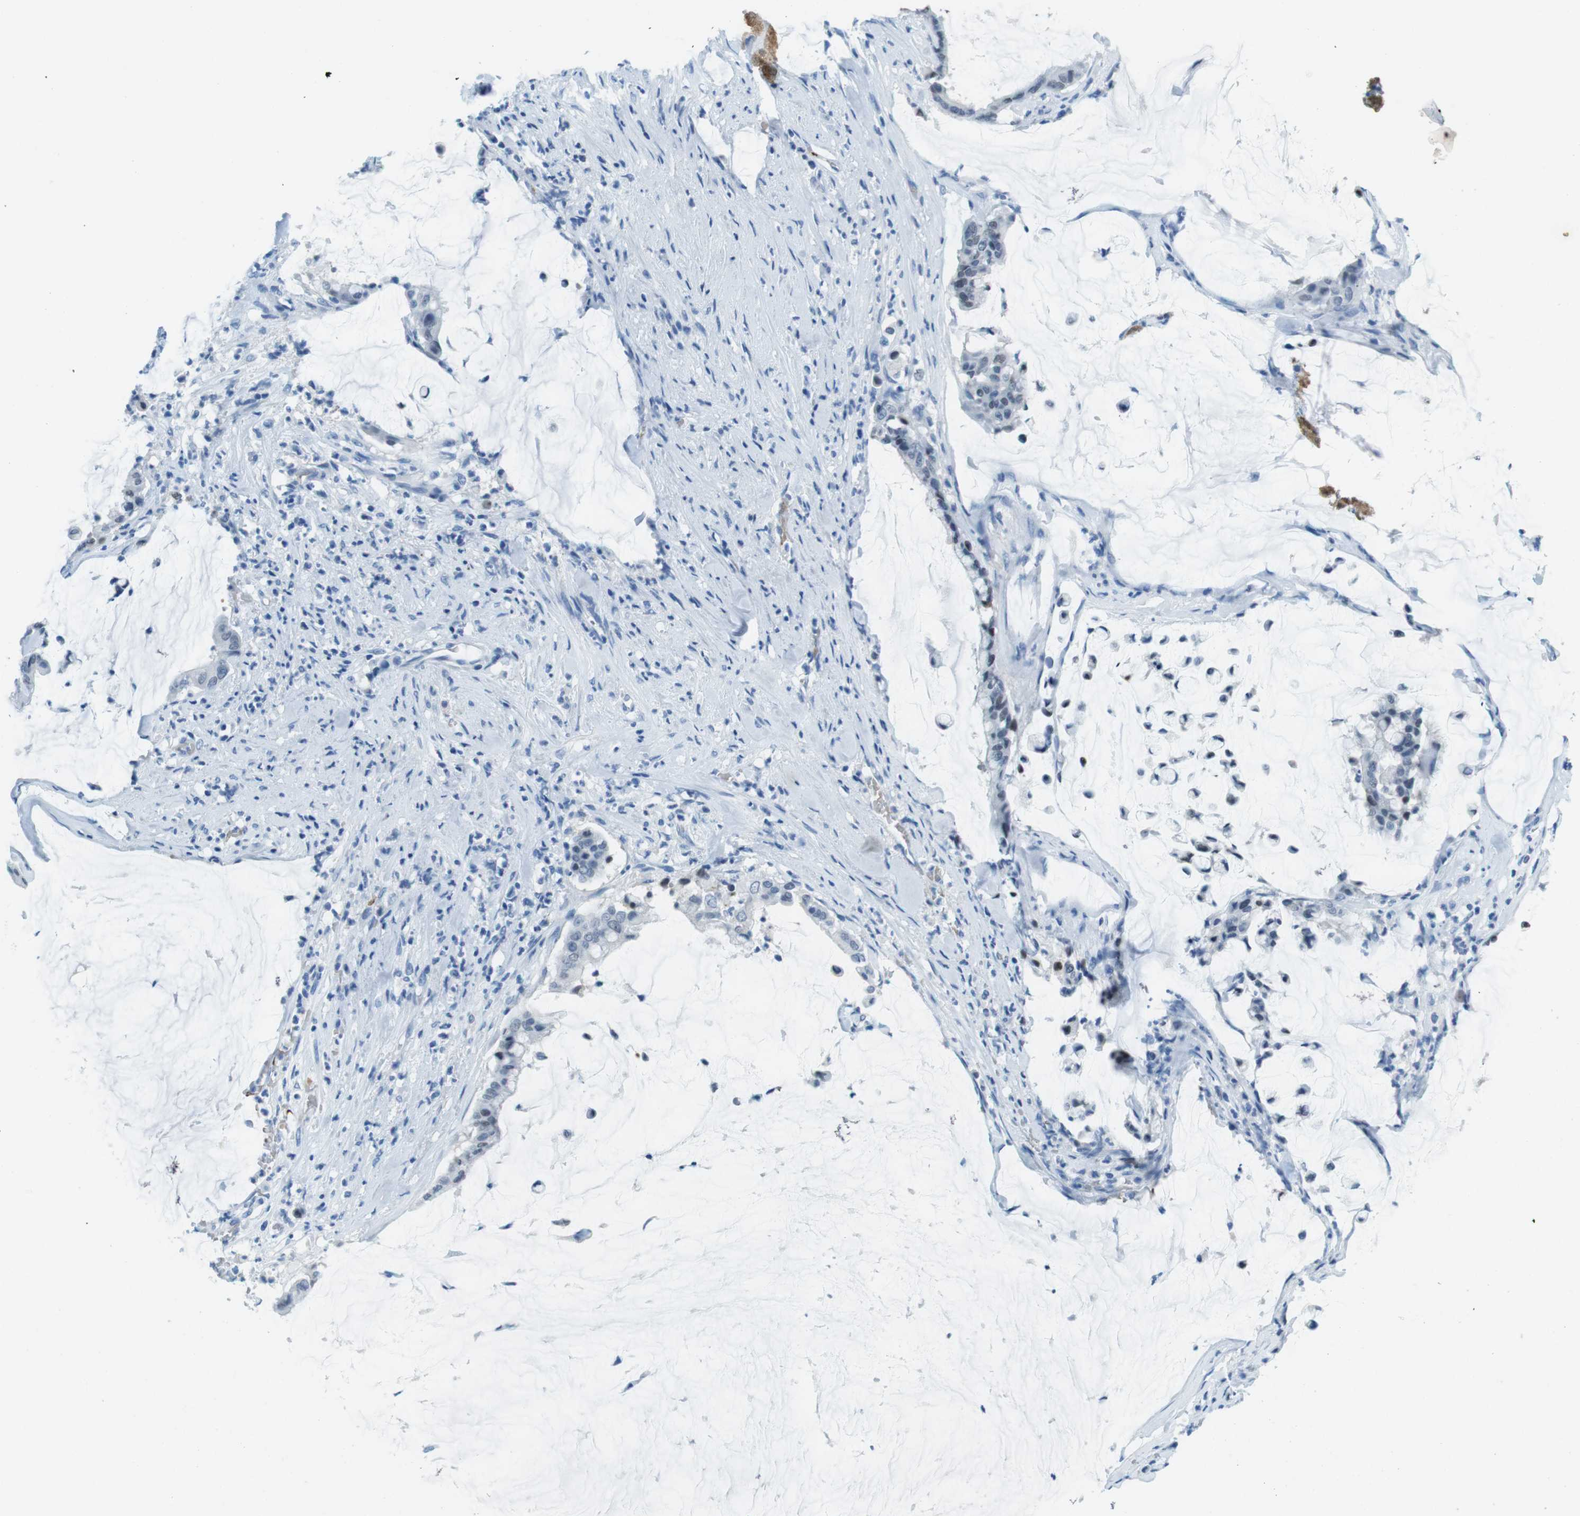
{"staining": {"intensity": "negative", "quantity": "none", "location": "none"}, "tissue": "pancreatic cancer", "cell_type": "Tumor cells", "image_type": "cancer", "snomed": [{"axis": "morphology", "description": "Adenocarcinoma, NOS"}, {"axis": "topography", "description": "Pancreas"}], "caption": "Protein analysis of pancreatic adenocarcinoma displays no significant positivity in tumor cells.", "gene": "TFAP2C", "patient": {"sex": "male", "age": 41}}